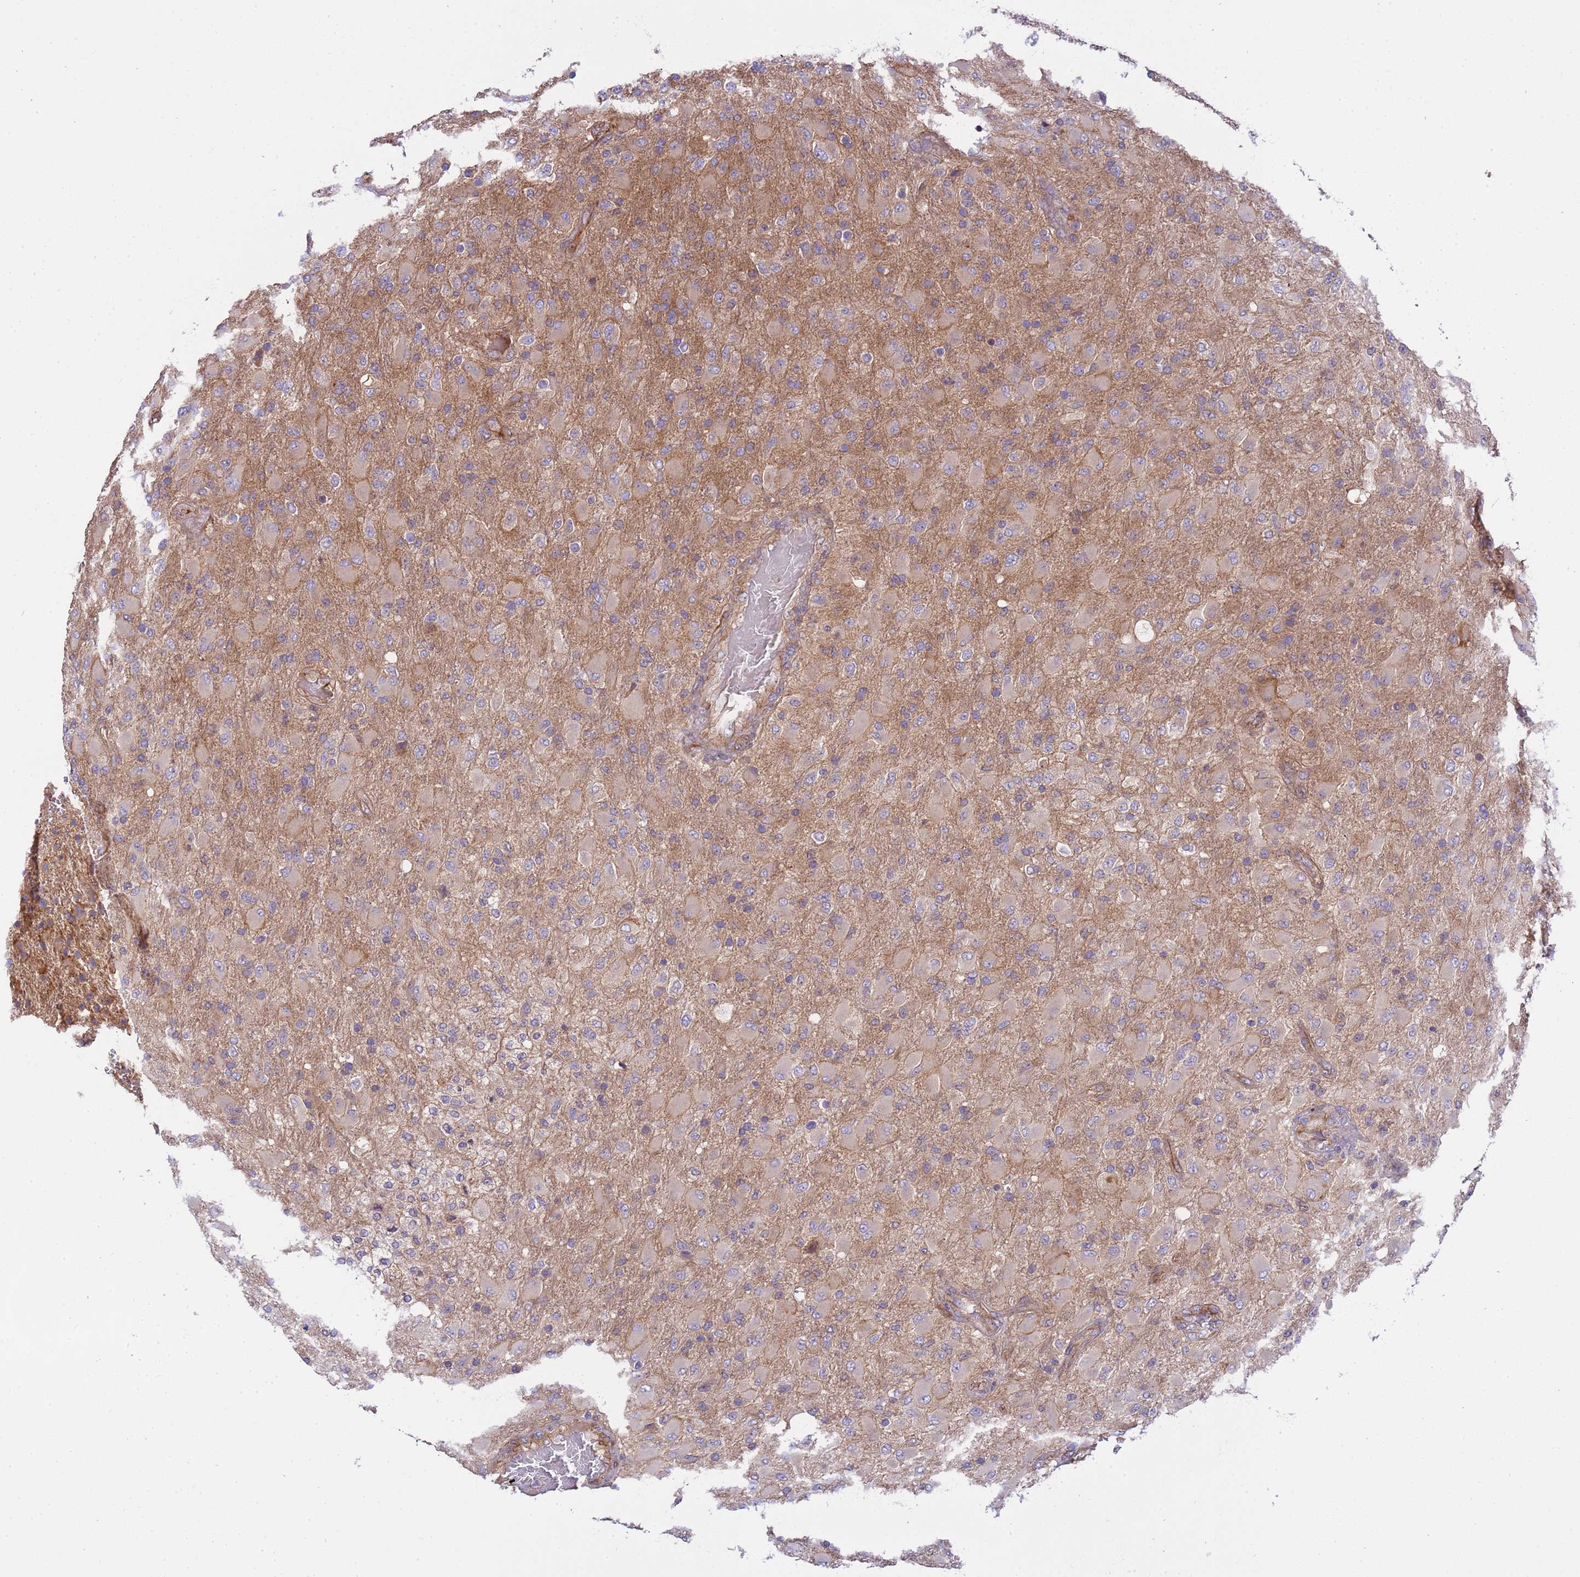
{"staining": {"intensity": "negative", "quantity": "none", "location": "none"}, "tissue": "glioma", "cell_type": "Tumor cells", "image_type": "cancer", "snomed": [{"axis": "morphology", "description": "Glioma, malignant, Low grade"}, {"axis": "topography", "description": "Brain"}], "caption": "DAB (3,3'-diaminobenzidine) immunohistochemical staining of human malignant glioma (low-grade) exhibits no significant staining in tumor cells.", "gene": "SMCO3", "patient": {"sex": "male", "age": 65}}